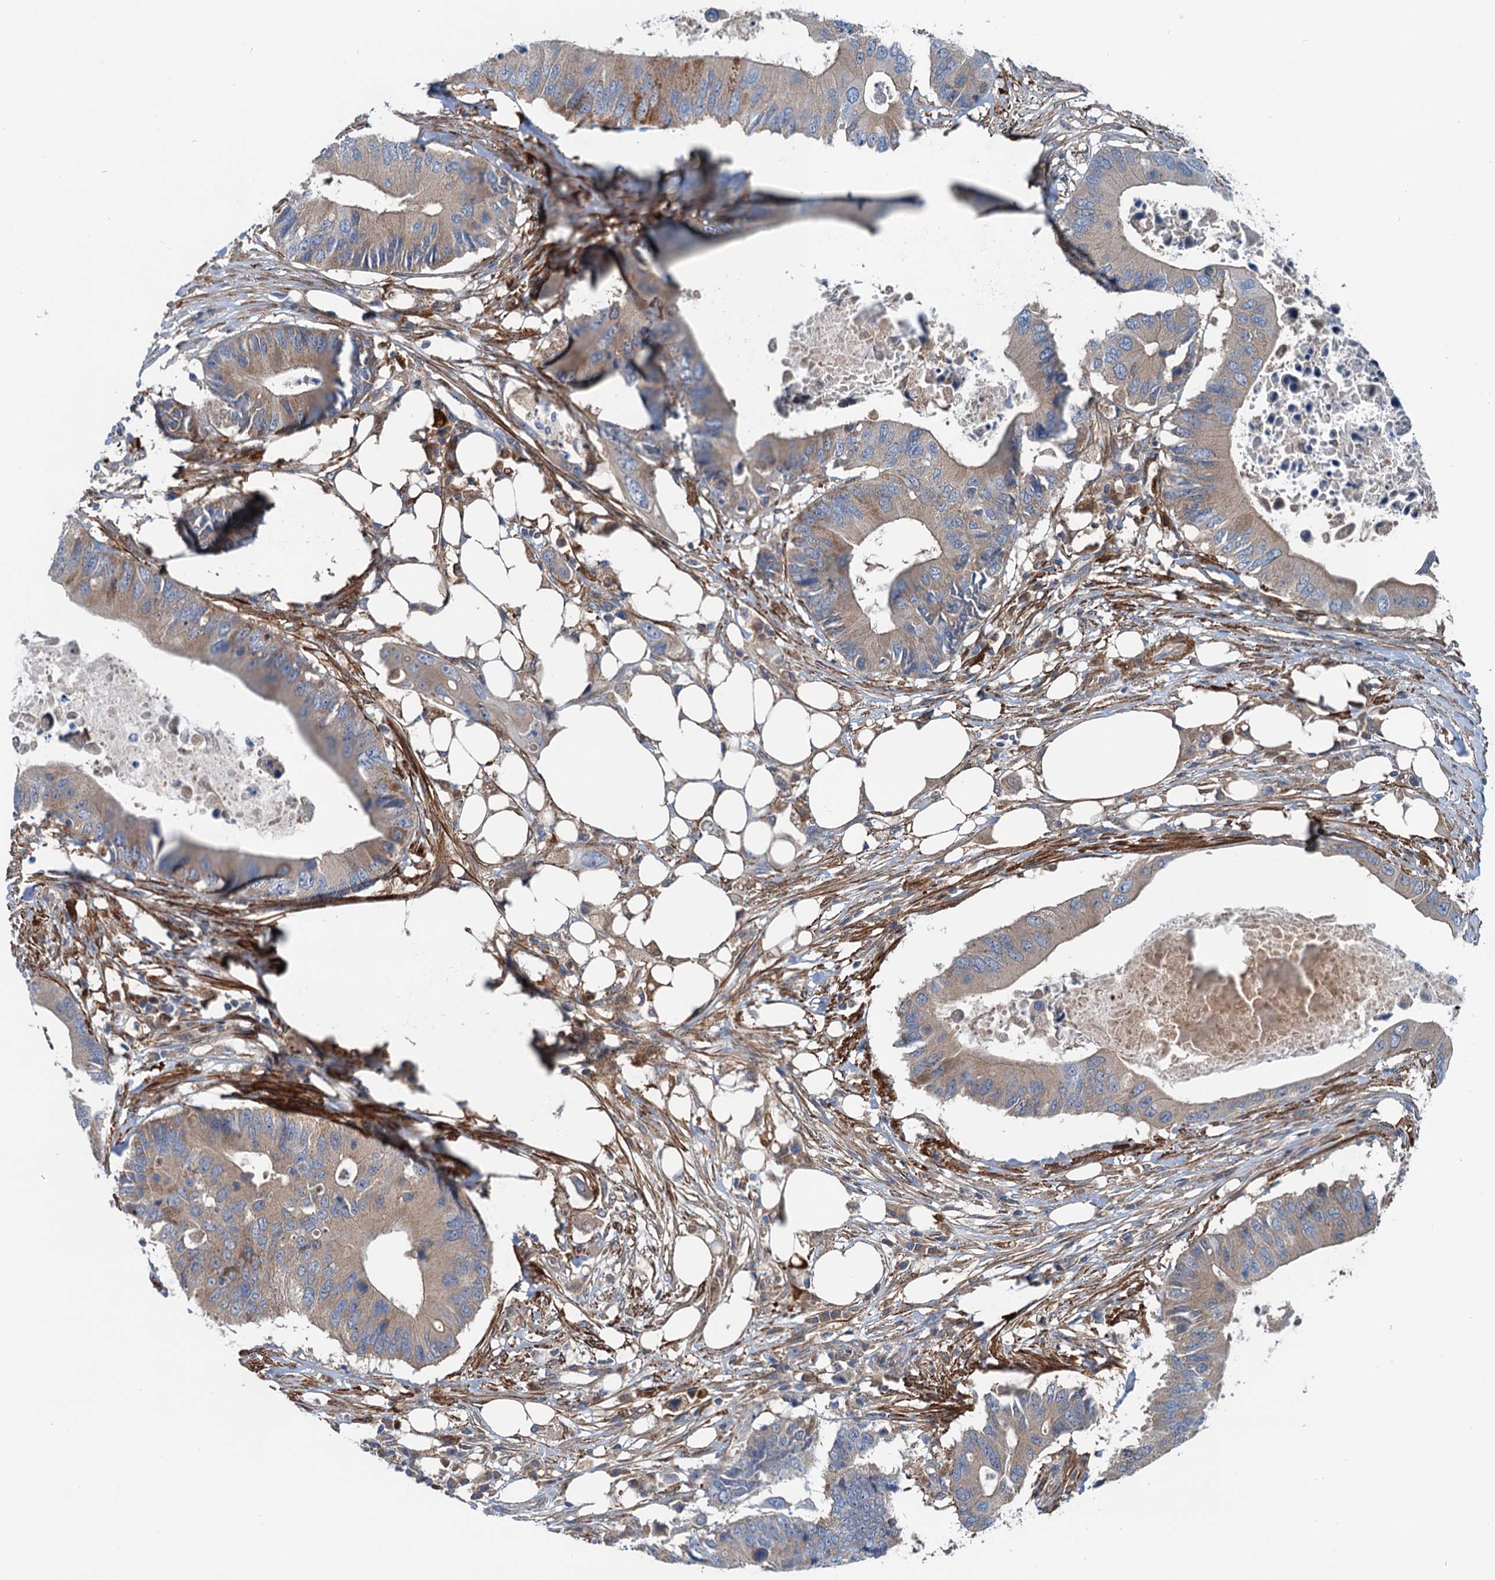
{"staining": {"intensity": "moderate", "quantity": ">75%", "location": "cytoplasmic/membranous"}, "tissue": "colorectal cancer", "cell_type": "Tumor cells", "image_type": "cancer", "snomed": [{"axis": "morphology", "description": "Adenocarcinoma, NOS"}, {"axis": "topography", "description": "Colon"}], "caption": "Immunohistochemical staining of human colorectal cancer (adenocarcinoma) displays medium levels of moderate cytoplasmic/membranous staining in approximately >75% of tumor cells.", "gene": "CSTPP1", "patient": {"sex": "male", "age": 71}}